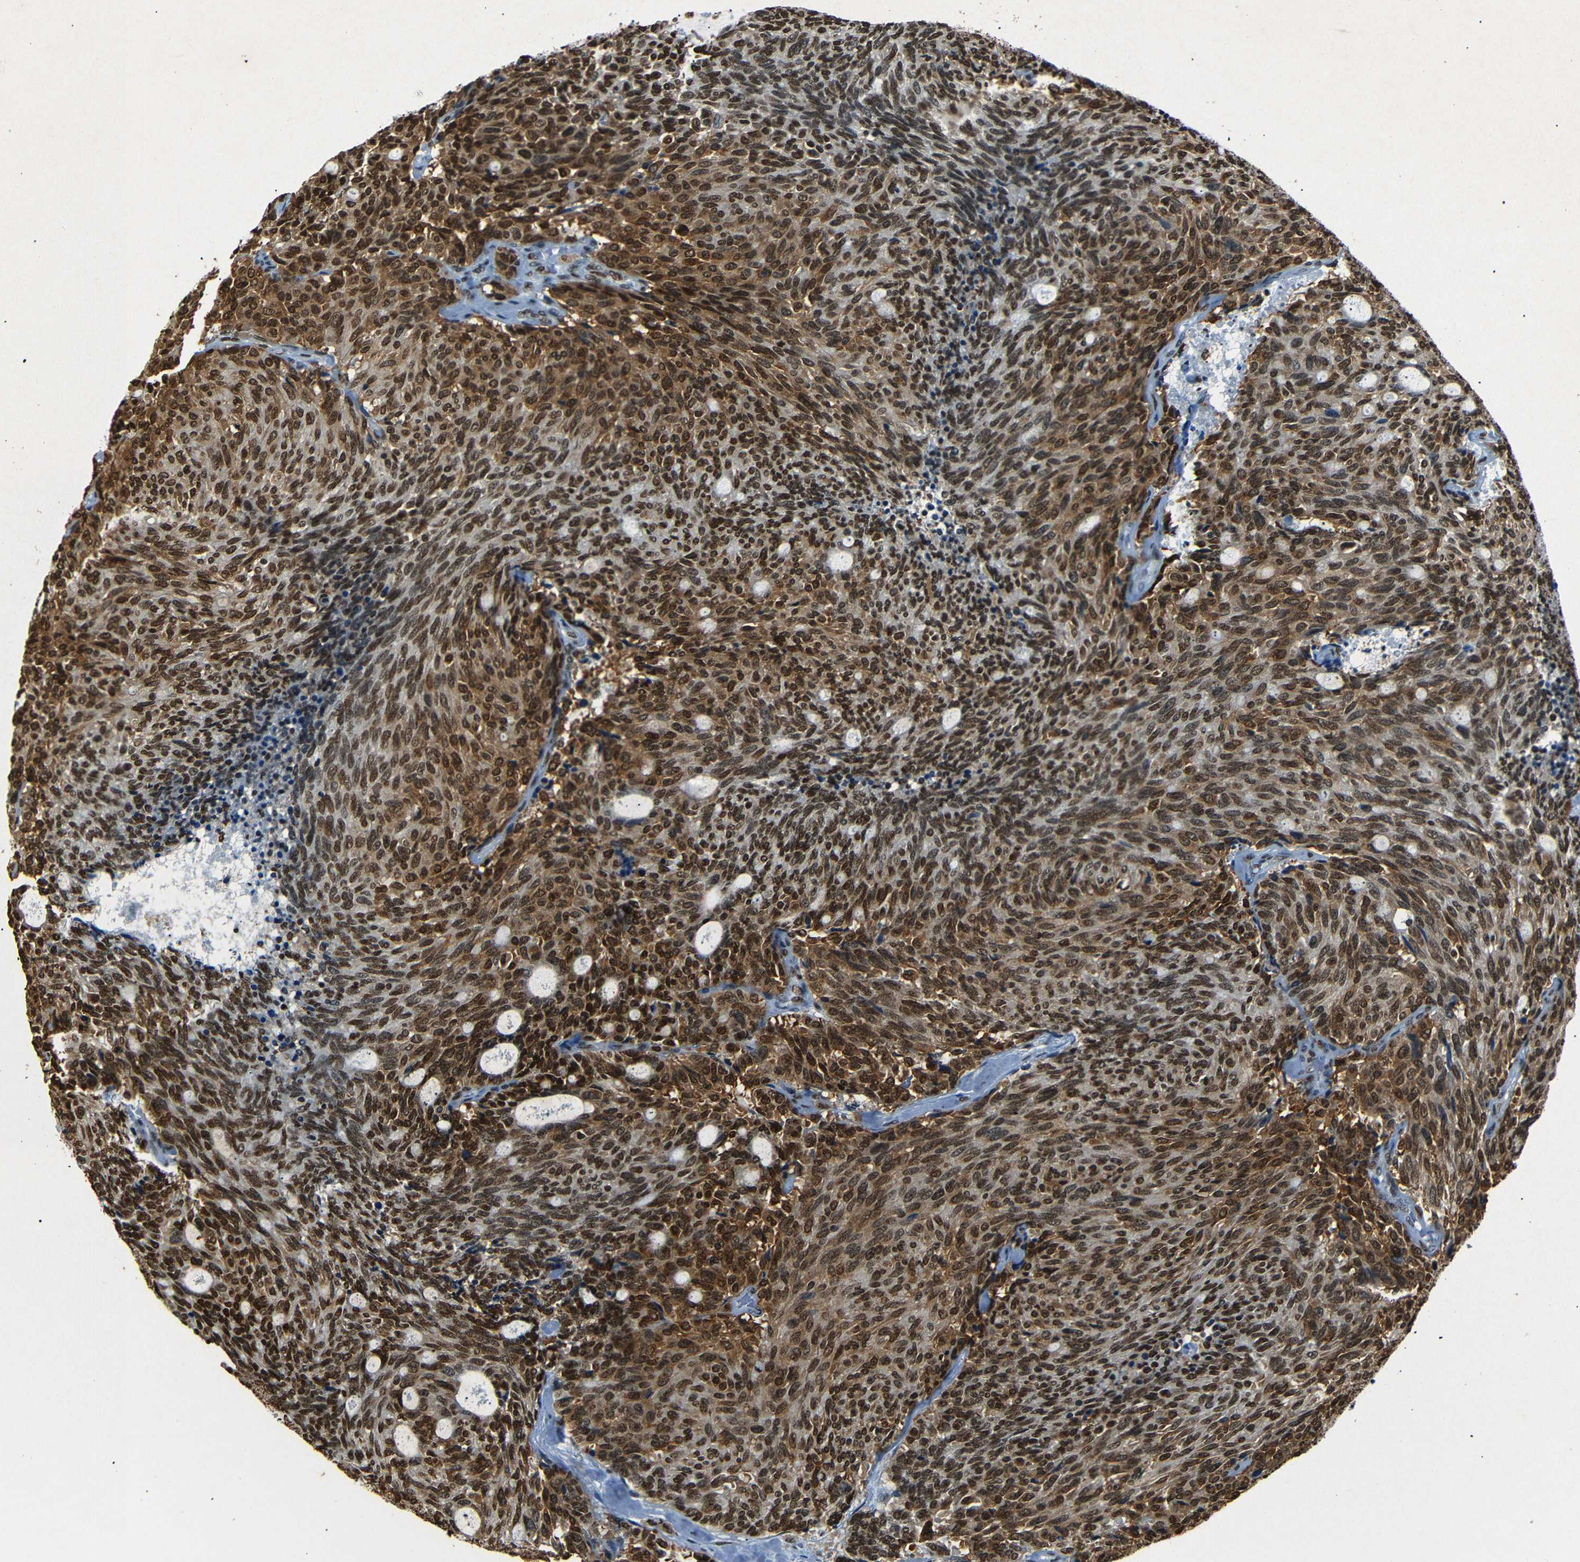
{"staining": {"intensity": "strong", "quantity": ">75%", "location": "nuclear"}, "tissue": "carcinoid", "cell_type": "Tumor cells", "image_type": "cancer", "snomed": [{"axis": "morphology", "description": "Carcinoid, malignant, NOS"}, {"axis": "topography", "description": "Pancreas"}], "caption": "Immunohistochemical staining of carcinoid (malignant) shows strong nuclear protein staining in approximately >75% of tumor cells.", "gene": "HMGN1", "patient": {"sex": "female", "age": 54}}